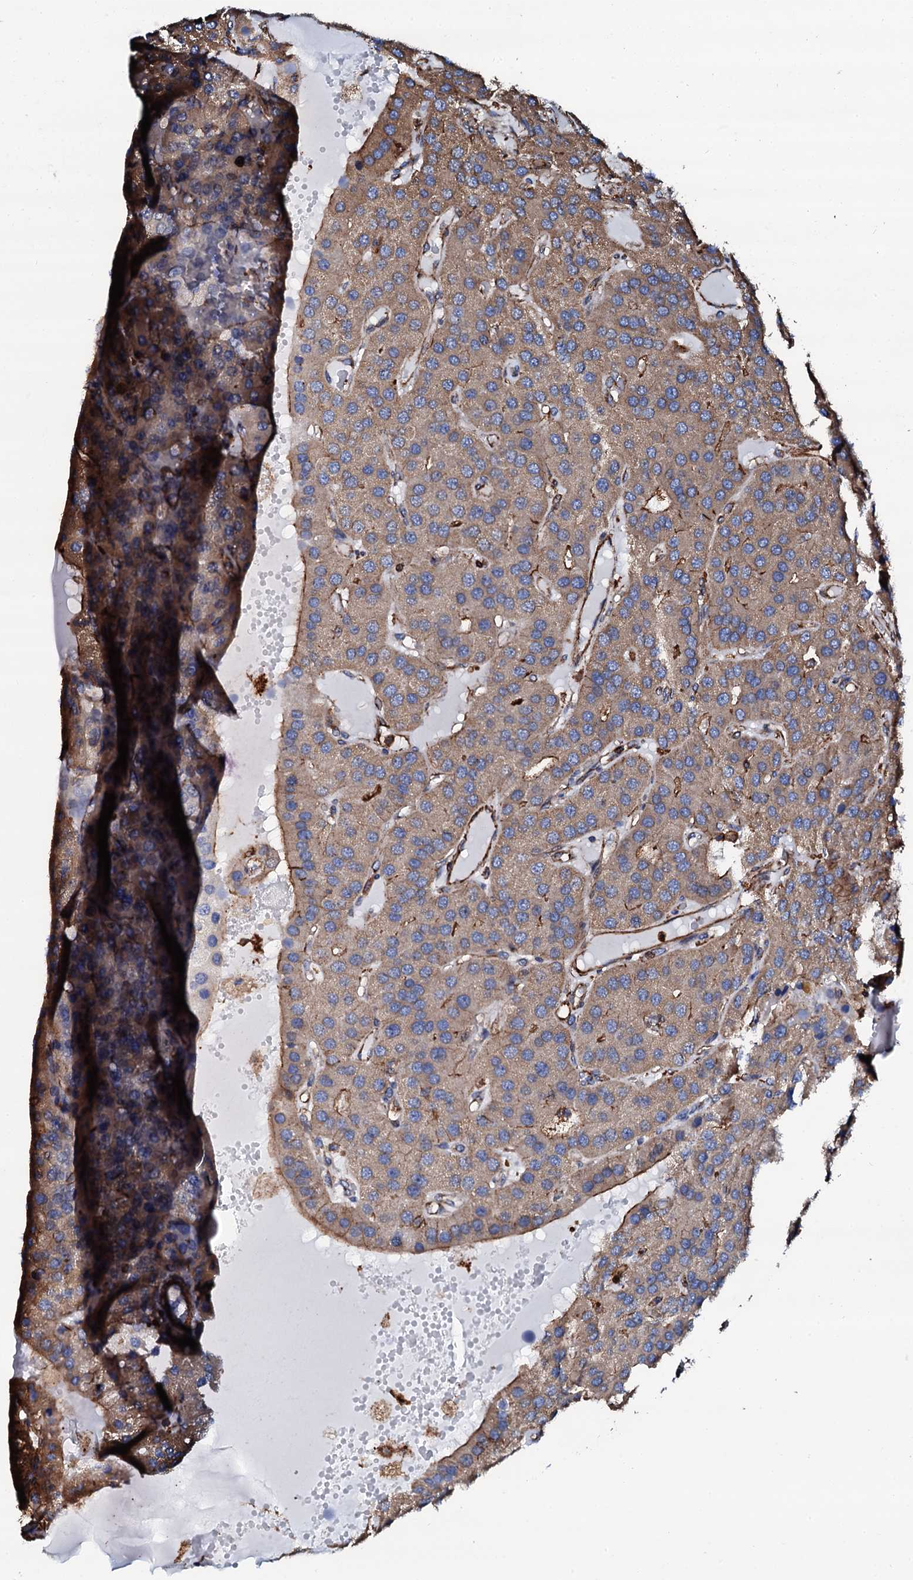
{"staining": {"intensity": "moderate", "quantity": ">75%", "location": "cytoplasmic/membranous"}, "tissue": "parathyroid gland", "cell_type": "Glandular cells", "image_type": "normal", "snomed": [{"axis": "morphology", "description": "Normal tissue, NOS"}, {"axis": "morphology", "description": "Adenoma, NOS"}, {"axis": "topography", "description": "Parathyroid gland"}], "caption": "IHC histopathology image of normal human parathyroid gland stained for a protein (brown), which displays medium levels of moderate cytoplasmic/membranous staining in approximately >75% of glandular cells.", "gene": "INTS10", "patient": {"sex": "female", "age": 86}}